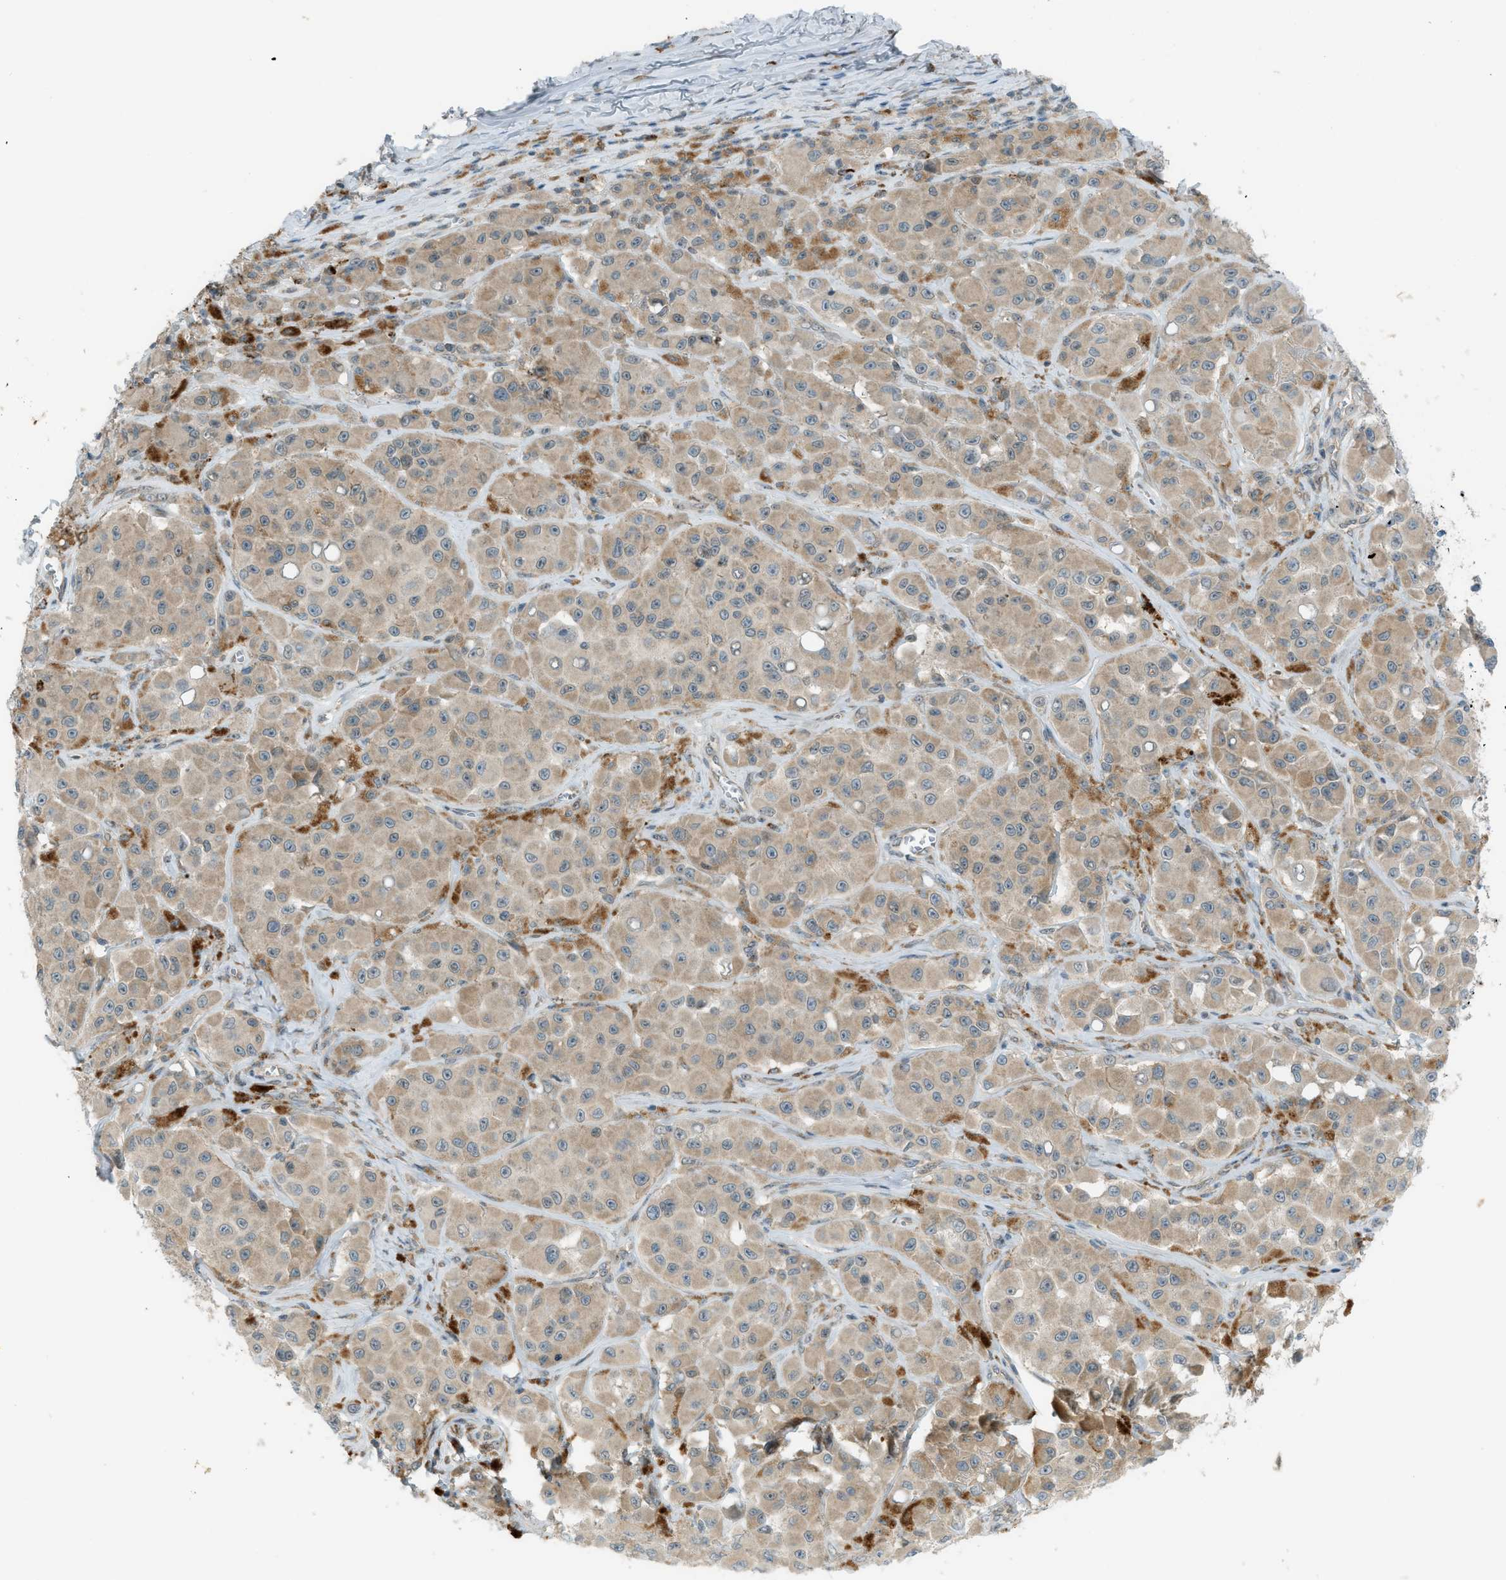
{"staining": {"intensity": "weak", "quantity": ">75%", "location": "cytoplasmic/membranous"}, "tissue": "melanoma", "cell_type": "Tumor cells", "image_type": "cancer", "snomed": [{"axis": "morphology", "description": "Malignant melanoma, NOS"}, {"axis": "topography", "description": "Skin"}], "caption": "This is an image of immunohistochemistry staining of melanoma, which shows weak positivity in the cytoplasmic/membranous of tumor cells.", "gene": "DYRK1A", "patient": {"sex": "male", "age": 84}}